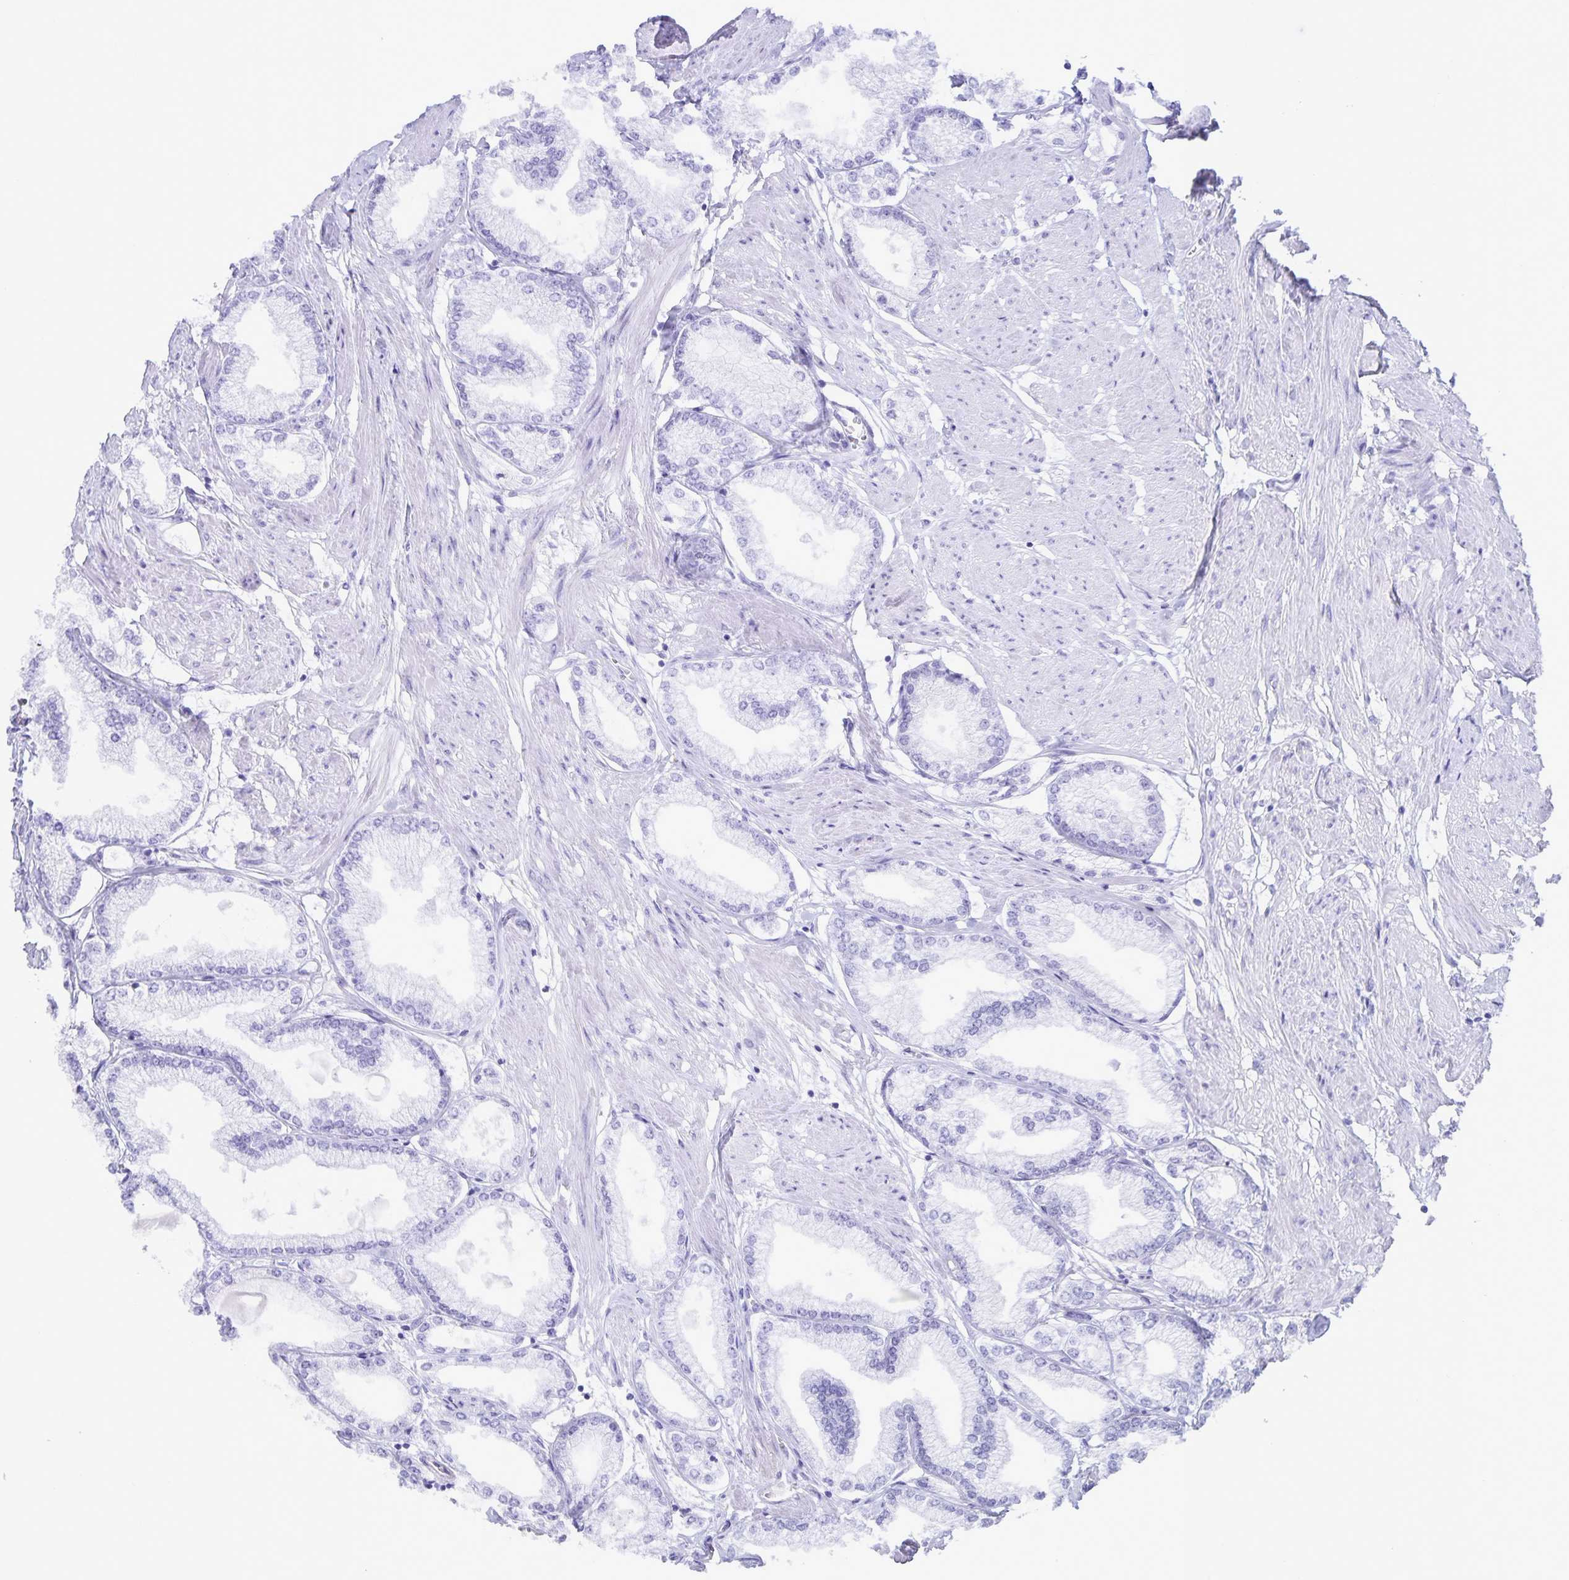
{"staining": {"intensity": "negative", "quantity": "none", "location": "none"}, "tissue": "prostate cancer", "cell_type": "Tumor cells", "image_type": "cancer", "snomed": [{"axis": "morphology", "description": "Adenocarcinoma, High grade"}, {"axis": "topography", "description": "Prostate"}], "caption": "High magnification brightfield microscopy of adenocarcinoma (high-grade) (prostate) stained with DAB (3,3'-diaminobenzidine) (brown) and counterstained with hematoxylin (blue): tumor cells show no significant staining. (Brightfield microscopy of DAB (3,3'-diaminobenzidine) immunohistochemistry at high magnification).", "gene": "AQP4", "patient": {"sex": "male", "age": 68}}